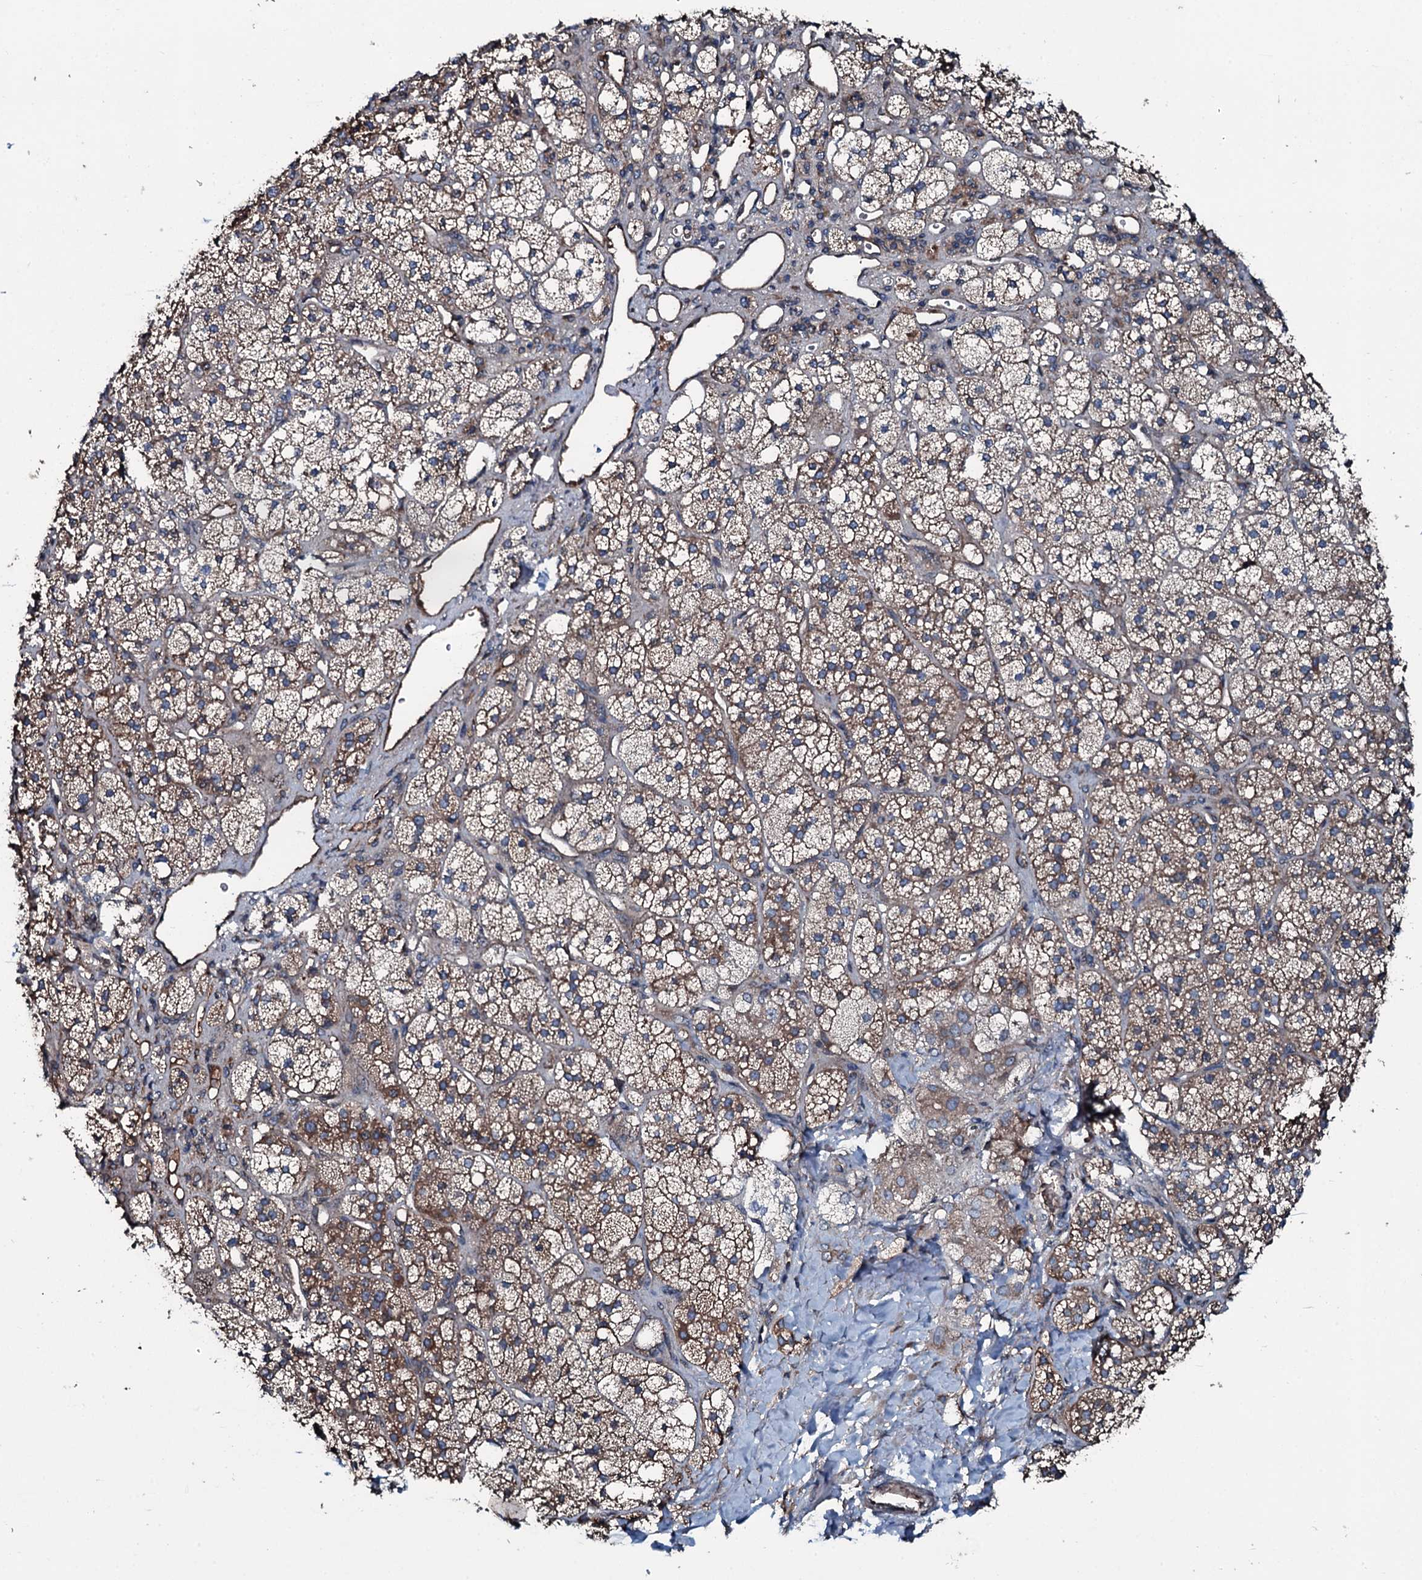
{"staining": {"intensity": "moderate", "quantity": "25%-75%", "location": "cytoplasmic/membranous"}, "tissue": "adrenal gland", "cell_type": "Glandular cells", "image_type": "normal", "snomed": [{"axis": "morphology", "description": "Normal tissue, NOS"}, {"axis": "topography", "description": "Adrenal gland"}], "caption": "The image reveals immunohistochemical staining of benign adrenal gland. There is moderate cytoplasmic/membranous expression is identified in about 25%-75% of glandular cells.", "gene": "AARS1", "patient": {"sex": "male", "age": 61}}